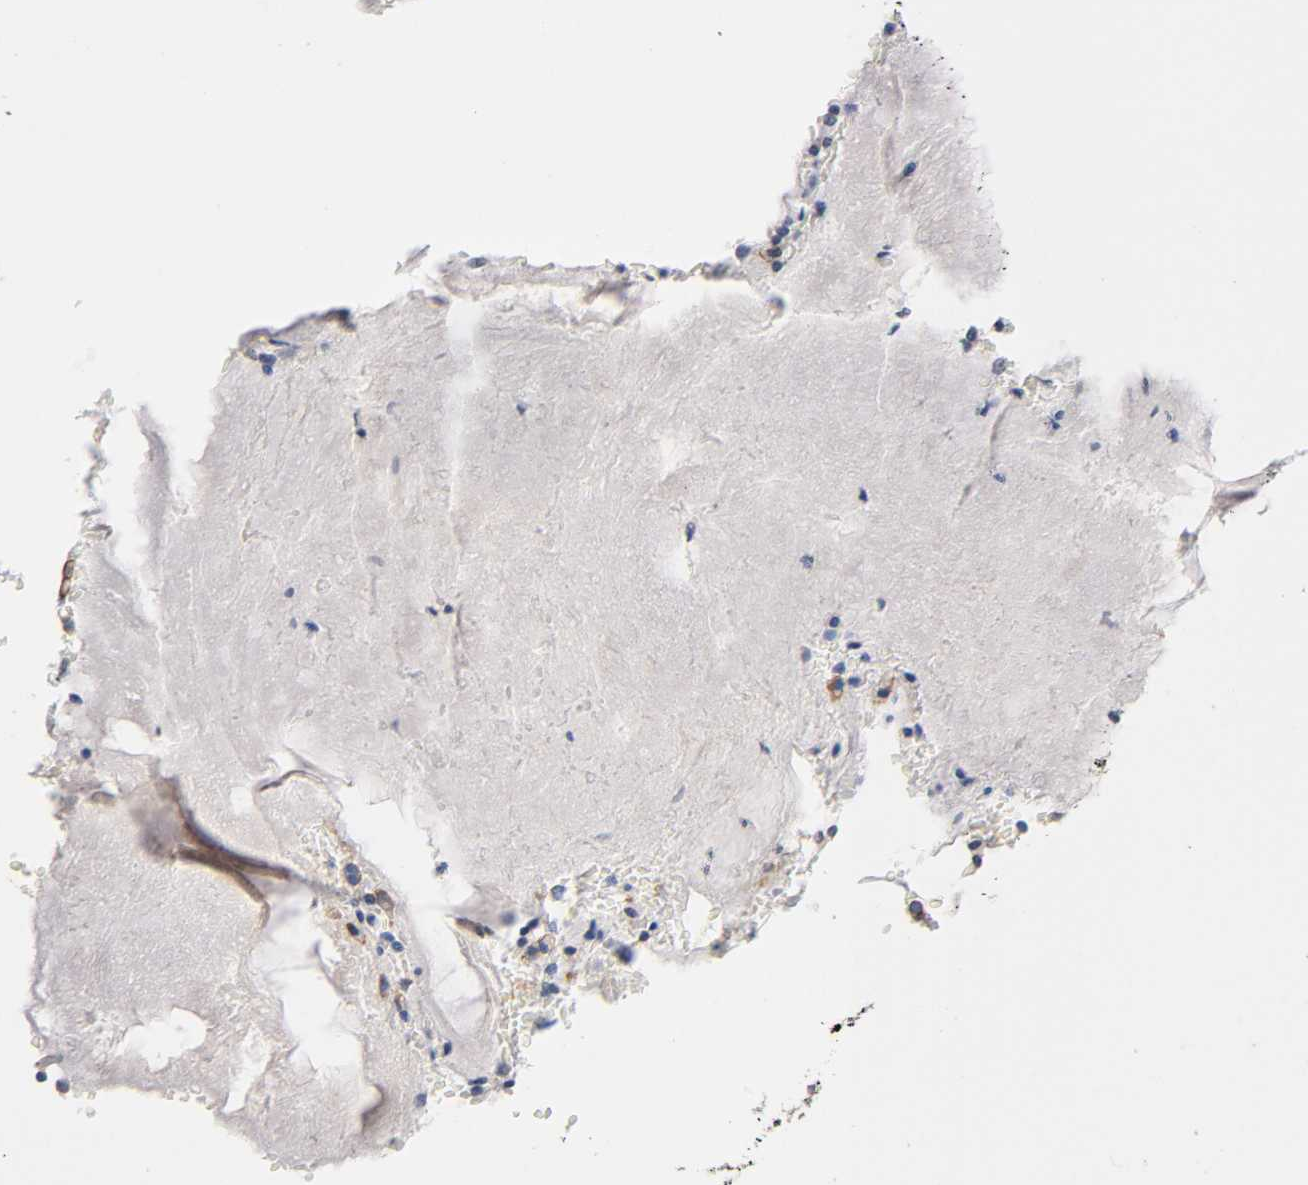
{"staining": {"intensity": "moderate", "quantity": ">75%", "location": "cytoplasmic/membranous"}, "tissue": "bronchus", "cell_type": "Respiratory epithelial cells", "image_type": "normal", "snomed": [{"axis": "morphology", "description": "Normal tissue, NOS"}, {"axis": "topography", "description": "Bronchus"}, {"axis": "topography", "description": "Lung"}], "caption": "An immunohistochemistry photomicrograph of unremarkable tissue is shown. Protein staining in brown shows moderate cytoplasmic/membranous positivity in bronchus within respiratory epithelial cells. (IHC, brightfield microscopy, high magnification).", "gene": "SPTAN1", "patient": {"sex": "female", "age": 56}}